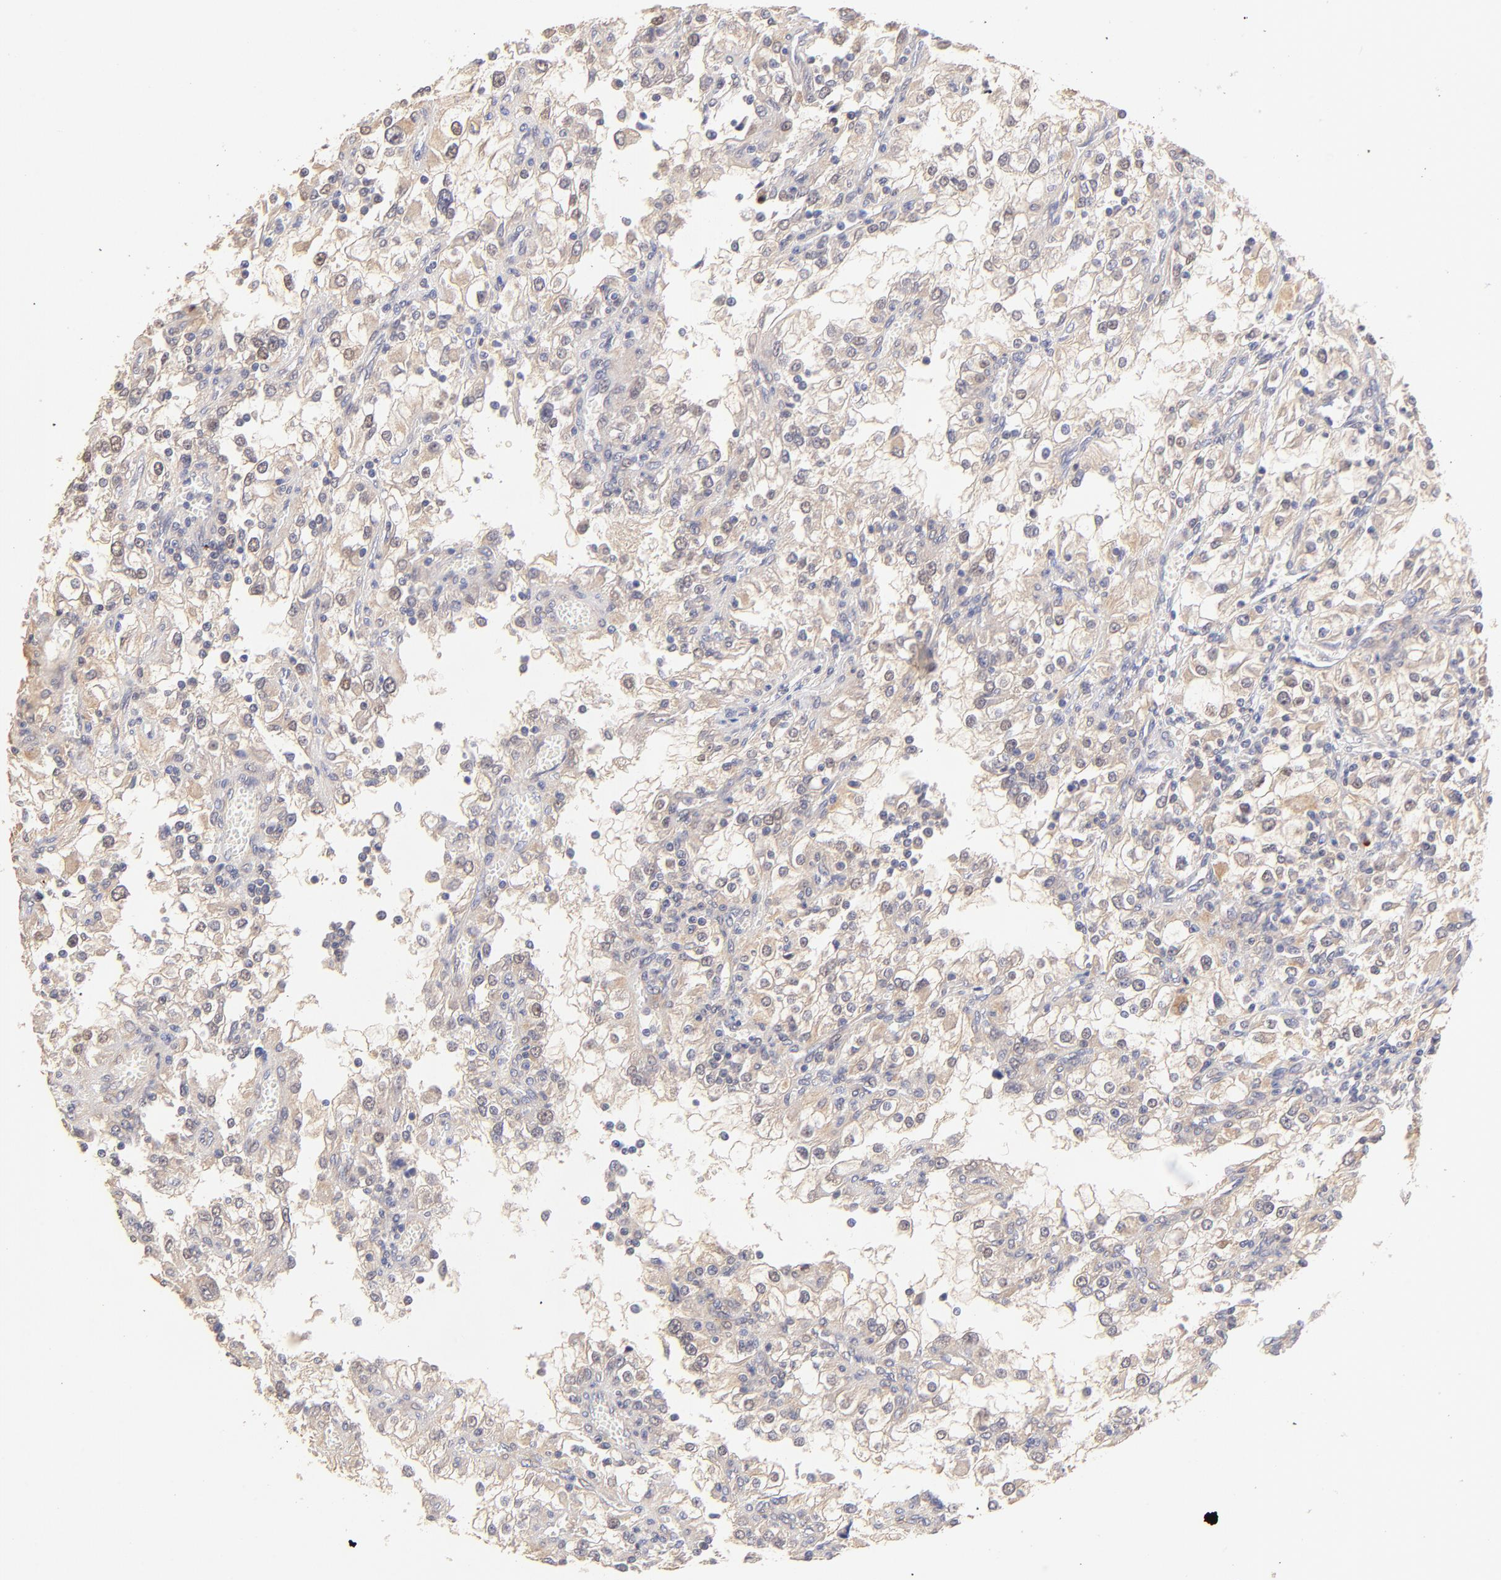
{"staining": {"intensity": "weak", "quantity": "25%-75%", "location": "cytoplasmic/membranous,nuclear"}, "tissue": "renal cancer", "cell_type": "Tumor cells", "image_type": "cancer", "snomed": [{"axis": "morphology", "description": "Adenocarcinoma, NOS"}, {"axis": "topography", "description": "Kidney"}], "caption": "This image demonstrates renal adenocarcinoma stained with immunohistochemistry (IHC) to label a protein in brown. The cytoplasmic/membranous and nuclear of tumor cells show weak positivity for the protein. Nuclei are counter-stained blue.", "gene": "TNFAIP3", "patient": {"sex": "female", "age": 52}}